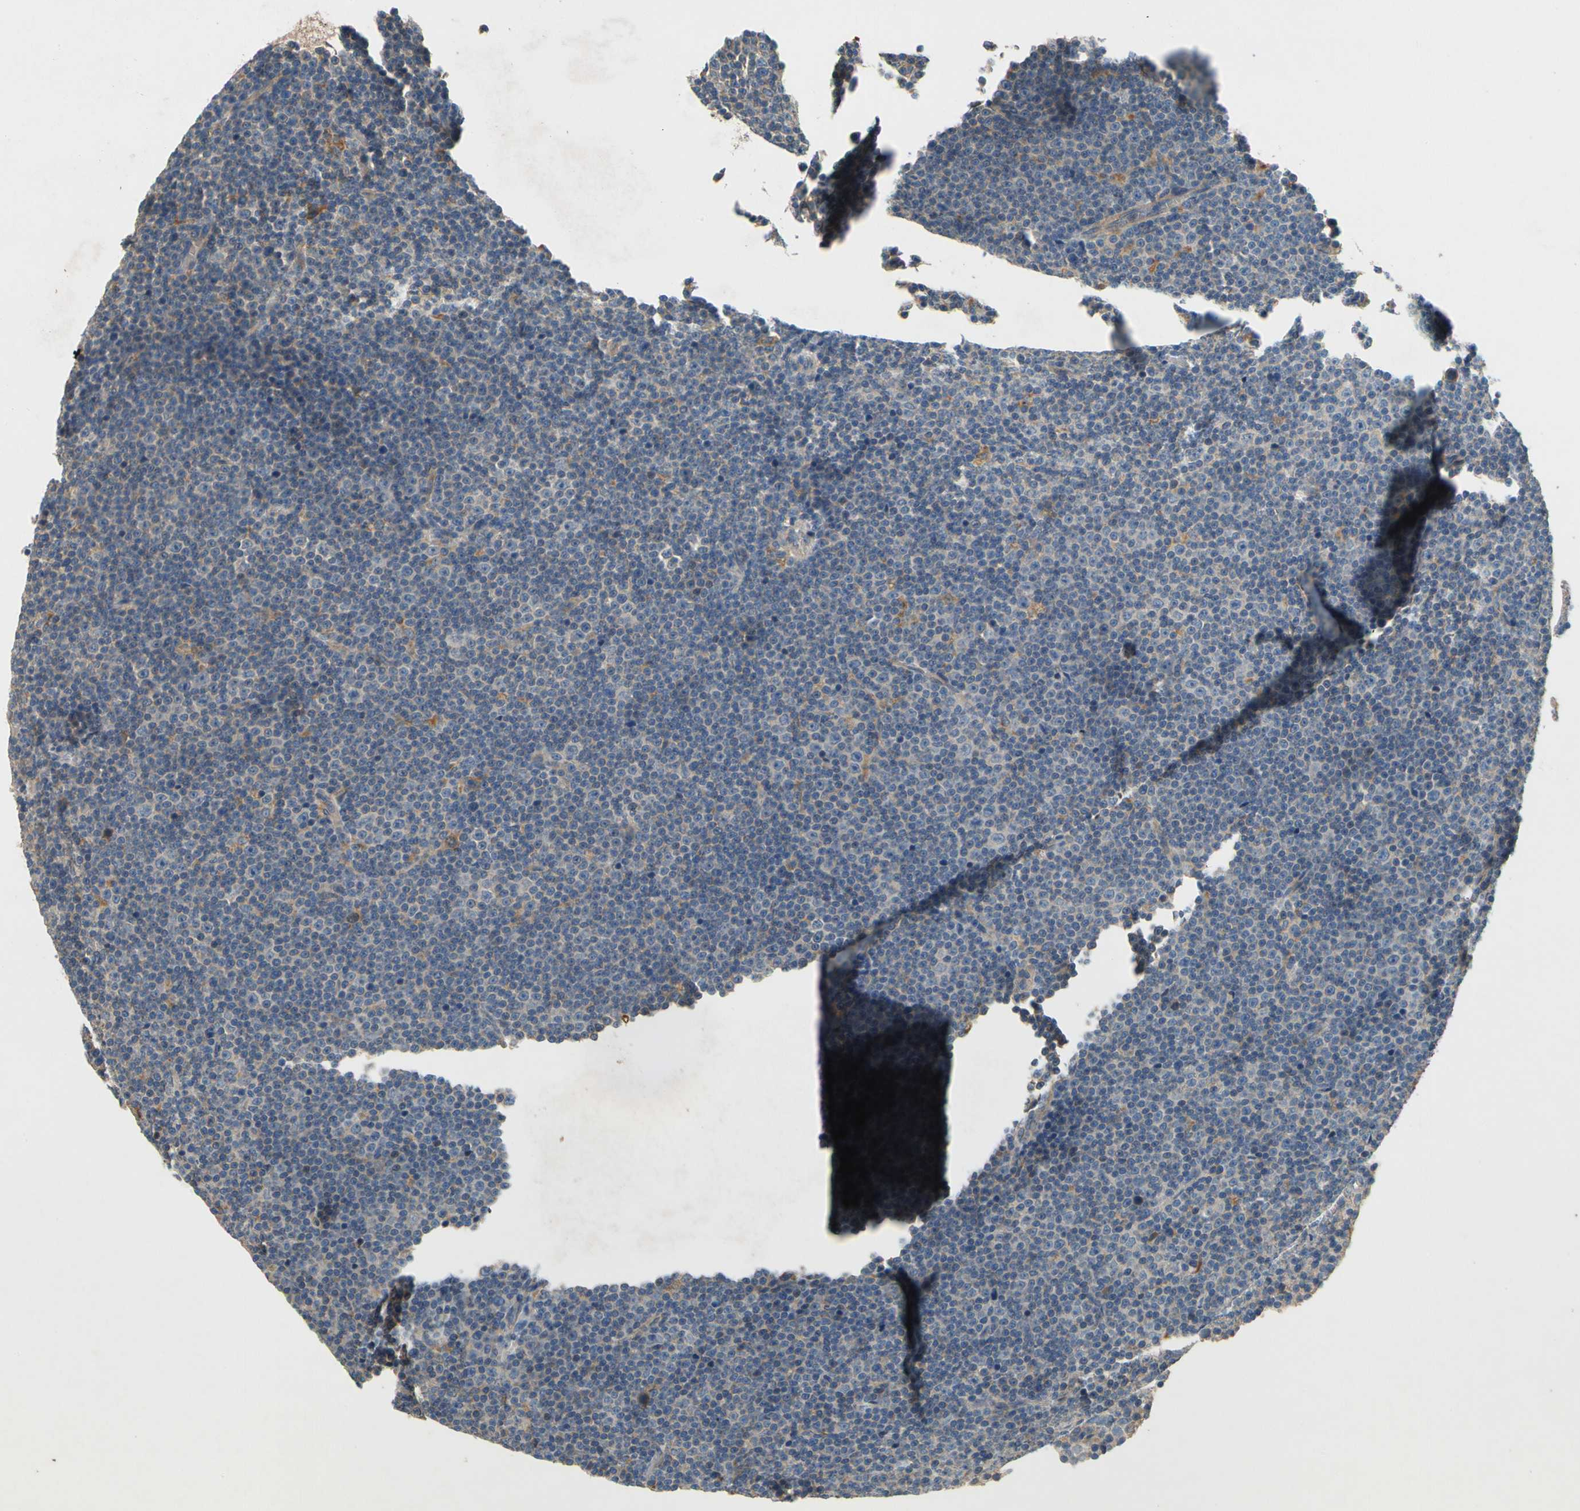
{"staining": {"intensity": "negative", "quantity": "none", "location": "none"}, "tissue": "lymphoma", "cell_type": "Tumor cells", "image_type": "cancer", "snomed": [{"axis": "morphology", "description": "Malignant lymphoma, non-Hodgkin's type, Low grade"}, {"axis": "topography", "description": "Lymph node"}], "caption": "A photomicrograph of malignant lymphoma, non-Hodgkin's type (low-grade) stained for a protein demonstrates no brown staining in tumor cells.", "gene": "USP46", "patient": {"sex": "female", "age": 67}}